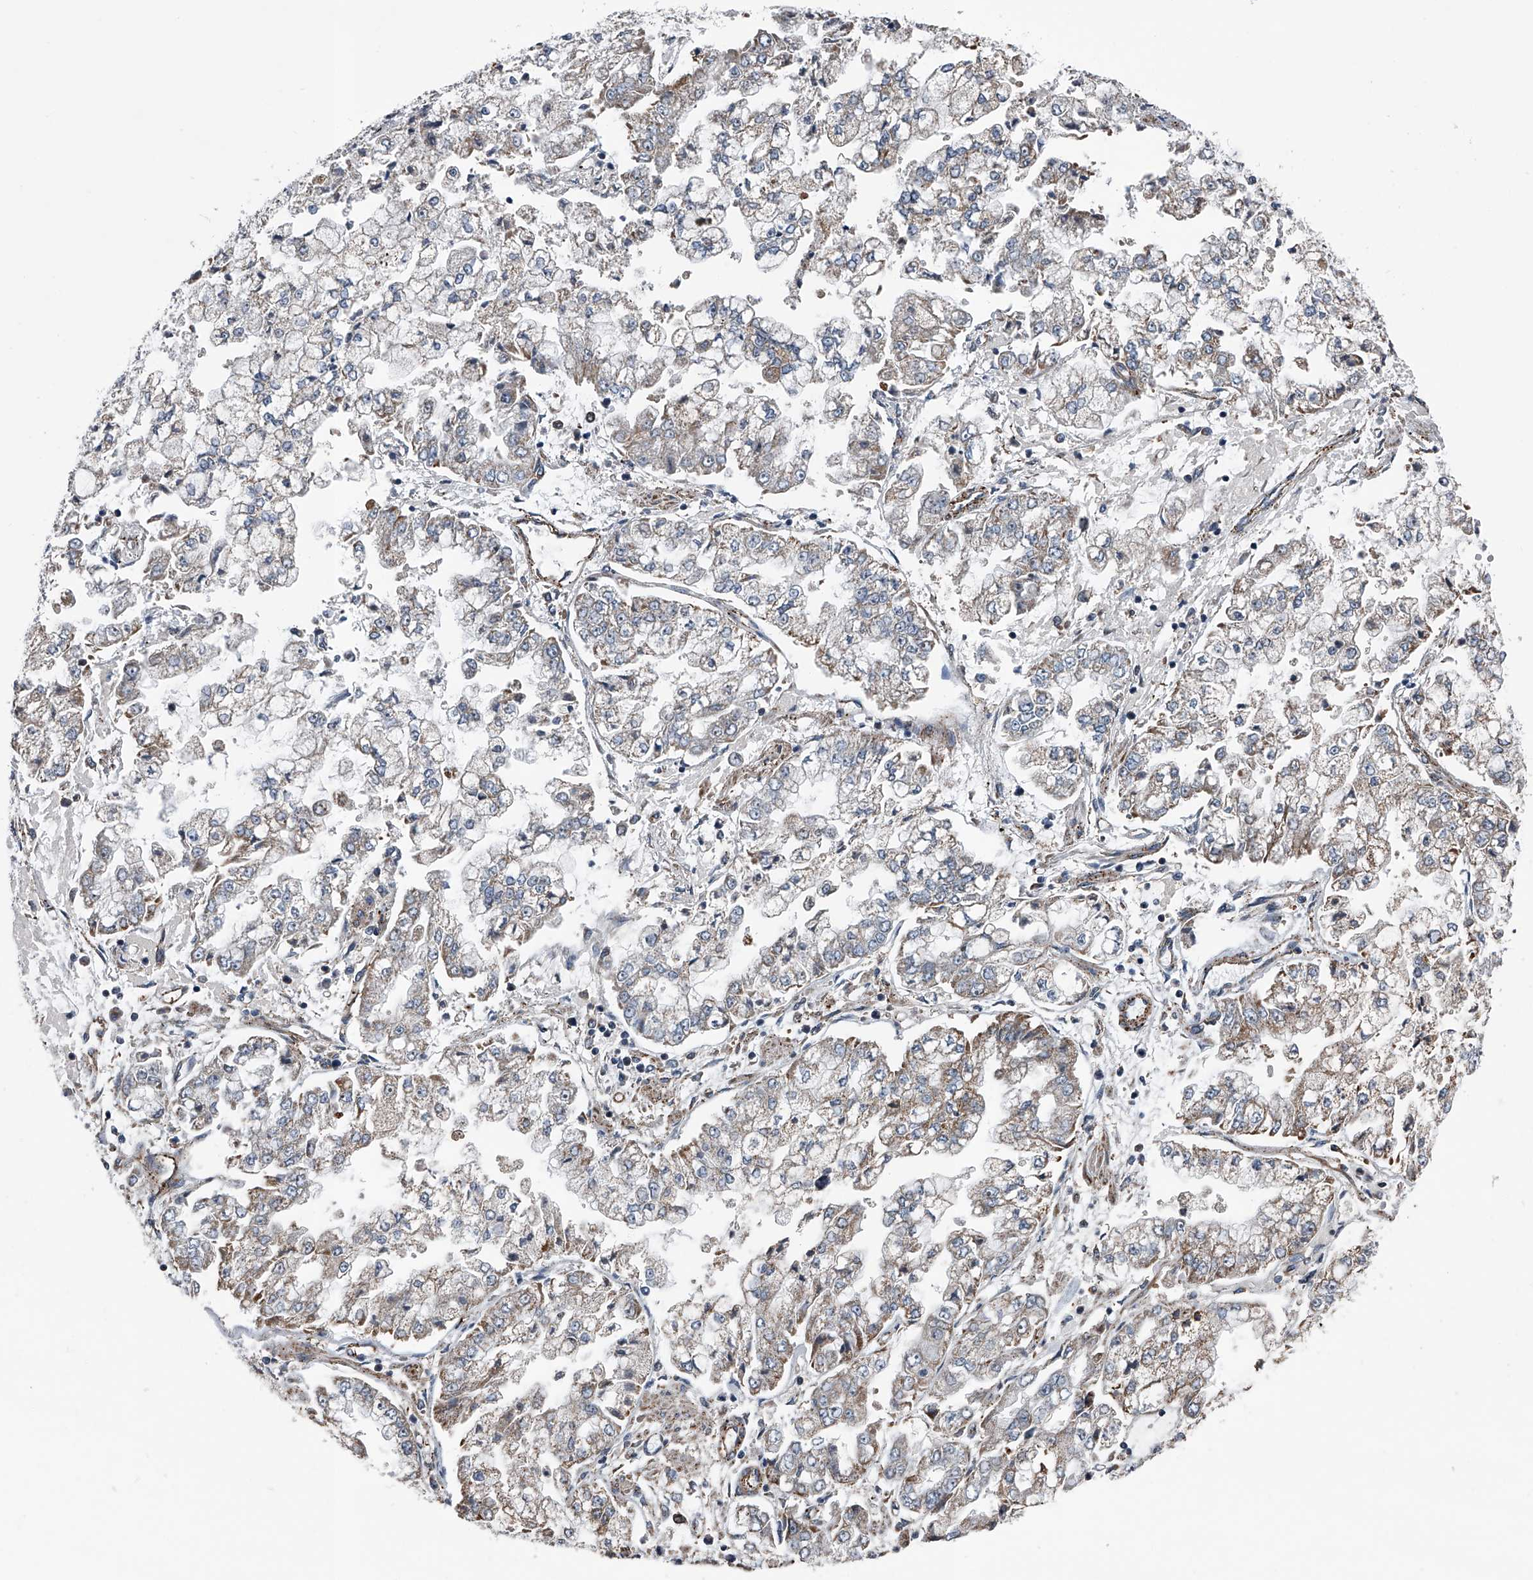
{"staining": {"intensity": "weak", "quantity": "25%-75%", "location": "cytoplasmic/membranous"}, "tissue": "stomach cancer", "cell_type": "Tumor cells", "image_type": "cancer", "snomed": [{"axis": "morphology", "description": "Adenocarcinoma, NOS"}, {"axis": "topography", "description": "Stomach"}], "caption": "Stomach adenocarcinoma stained with DAB IHC shows low levels of weak cytoplasmic/membranous expression in about 25%-75% of tumor cells. The protein of interest is stained brown, and the nuclei are stained in blue (DAB IHC with brightfield microscopy, high magnification).", "gene": "LDLRAD2", "patient": {"sex": "male", "age": 76}}